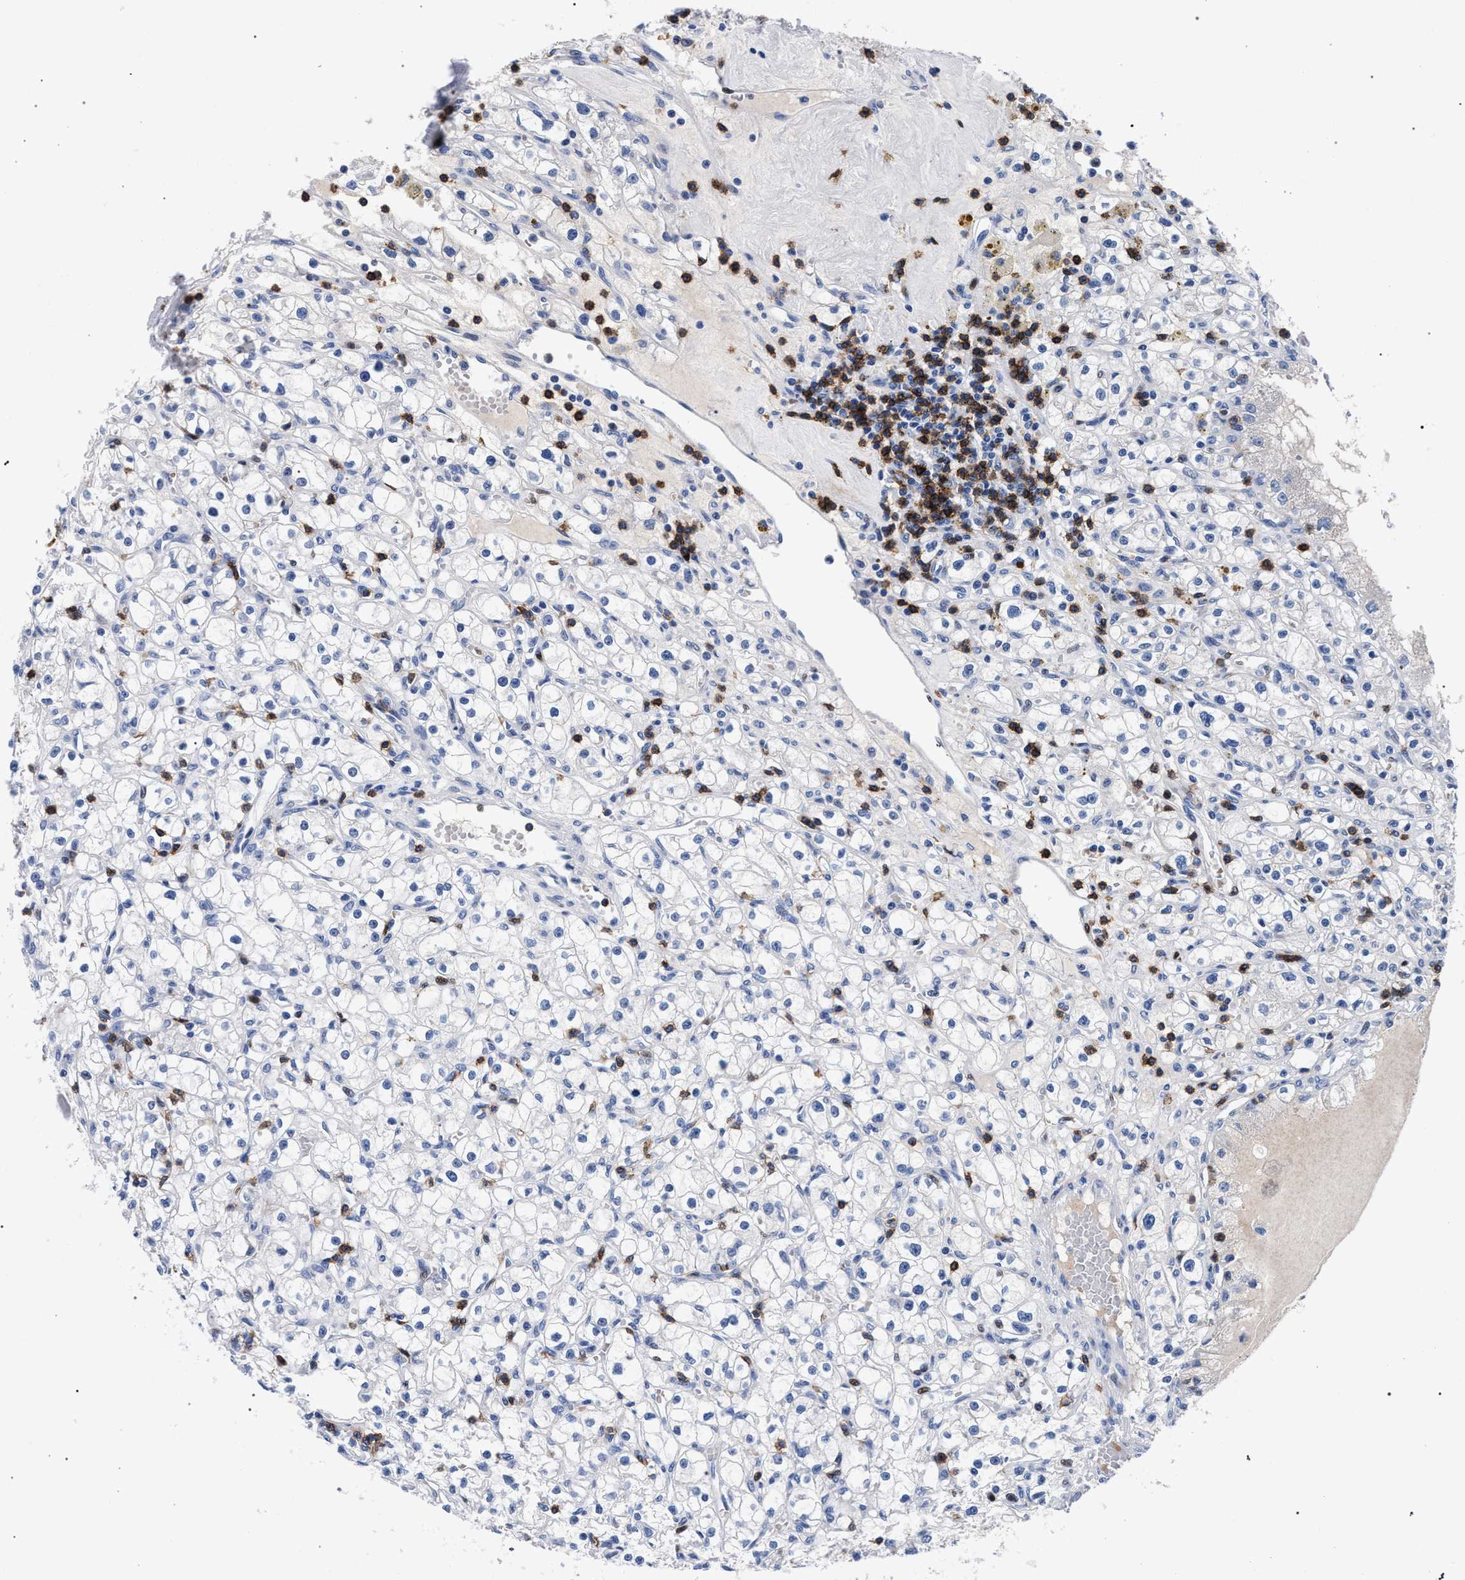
{"staining": {"intensity": "negative", "quantity": "none", "location": "none"}, "tissue": "renal cancer", "cell_type": "Tumor cells", "image_type": "cancer", "snomed": [{"axis": "morphology", "description": "Adenocarcinoma, NOS"}, {"axis": "topography", "description": "Kidney"}], "caption": "High magnification brightfield microscopy of adenocarcinoma (renal) stained with DAB (brown) and counterstained with hematoxylin (blue): tumor cells show no significant expression. (DAB immunohistochemistry (IHC) with hematoxylin counter stain).", "gene": "KLRK1", "patient": {"sex": "male", "age": 56}}